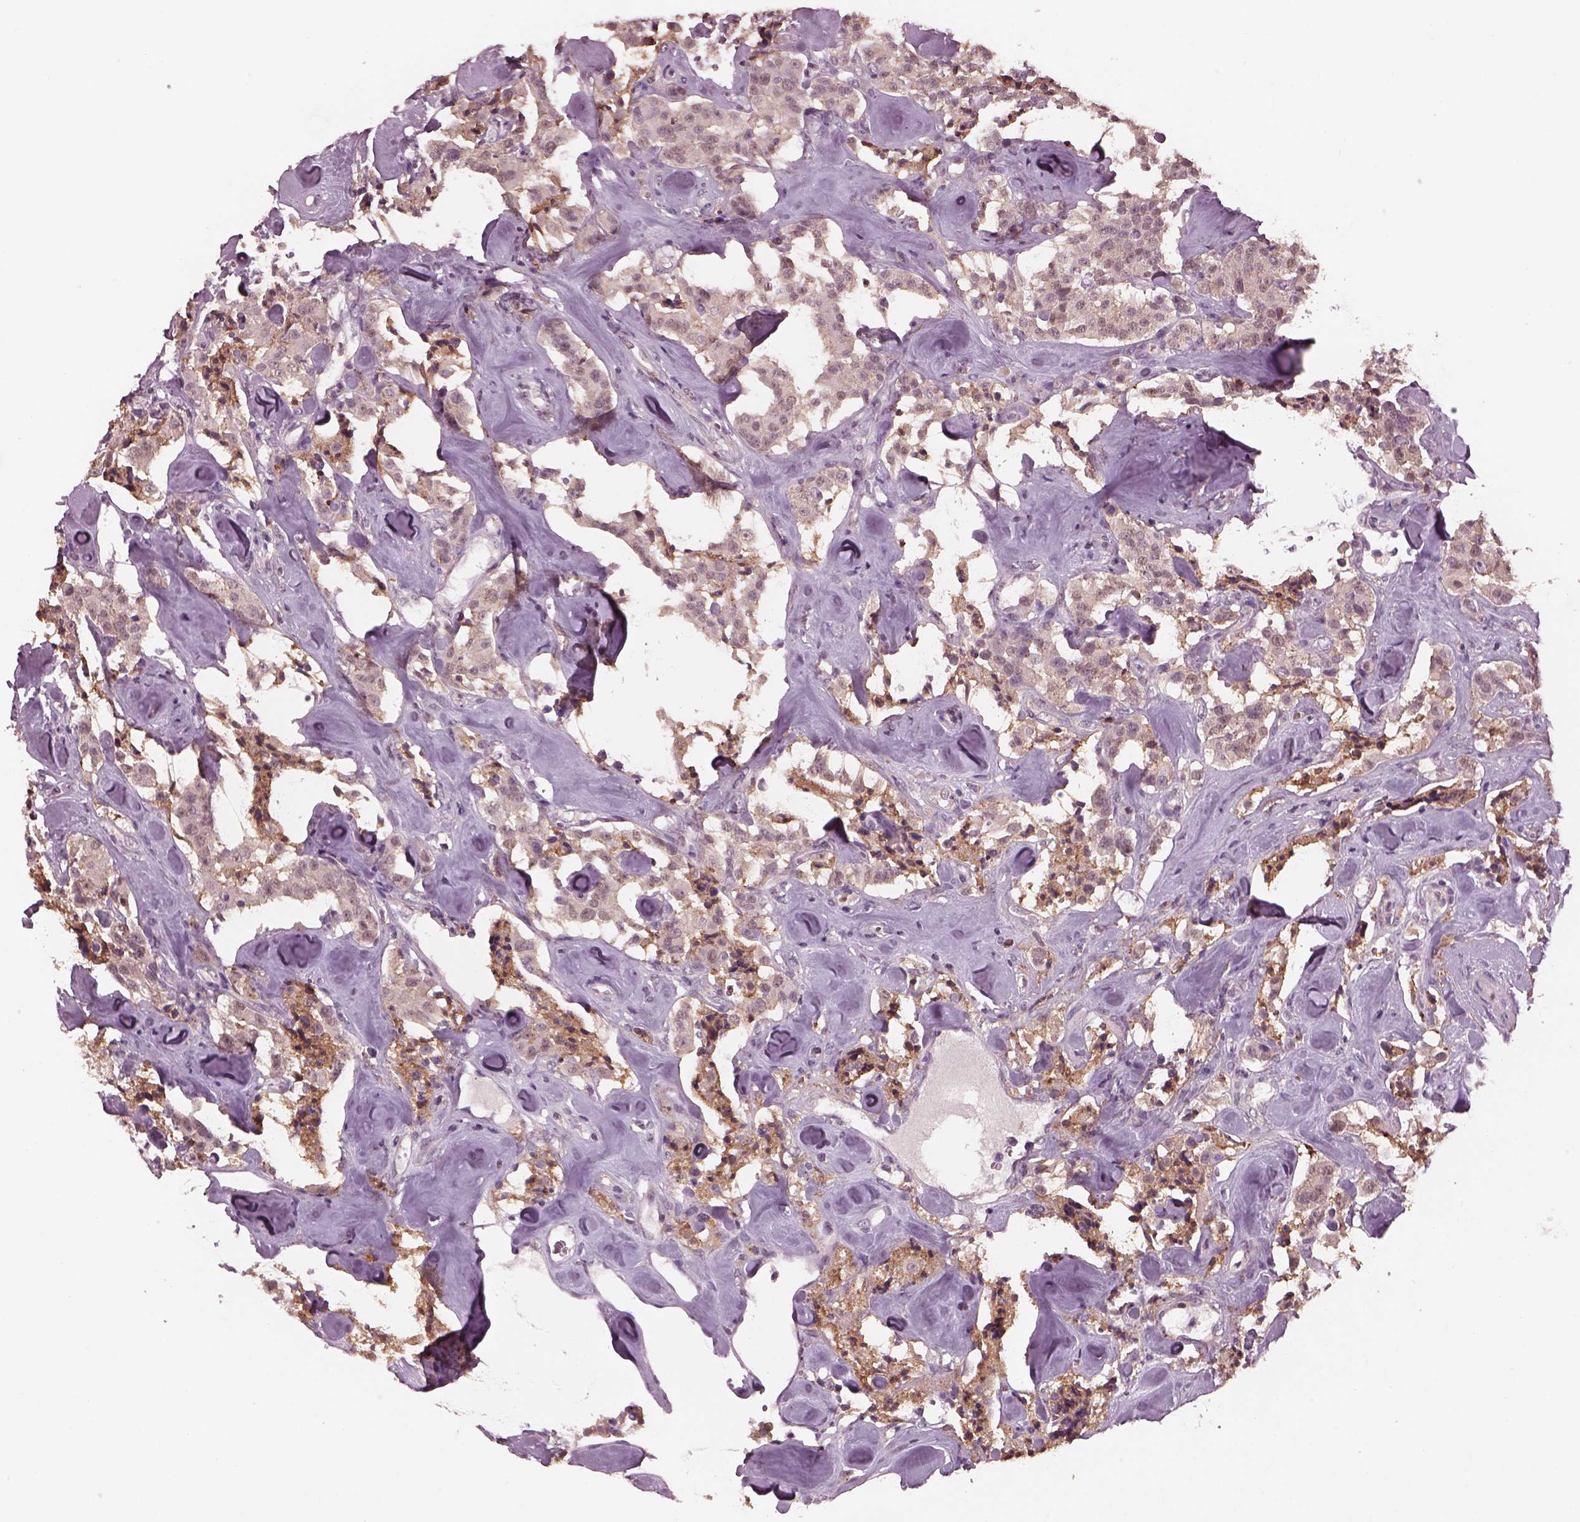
{"staining": {"intensity": "weak", "quantity": "<25%", "location": "cytoplasmic/membranous"}, "tissue": "carcinoid", "cell_type": "Tumor cells", "image_type": "cancer", "snomed": [{"axis": "morphology", "description": "Carcinoid, malignant, NOS"}, {"axis": "topography", "description": "Pancreas"}], "caption": "Immunohistochemistry (IHC) of human carcinoid demonstrates no expression in tumor cells.", "gene": "SRI", "patient": {"sex": "male", "age": 41}}